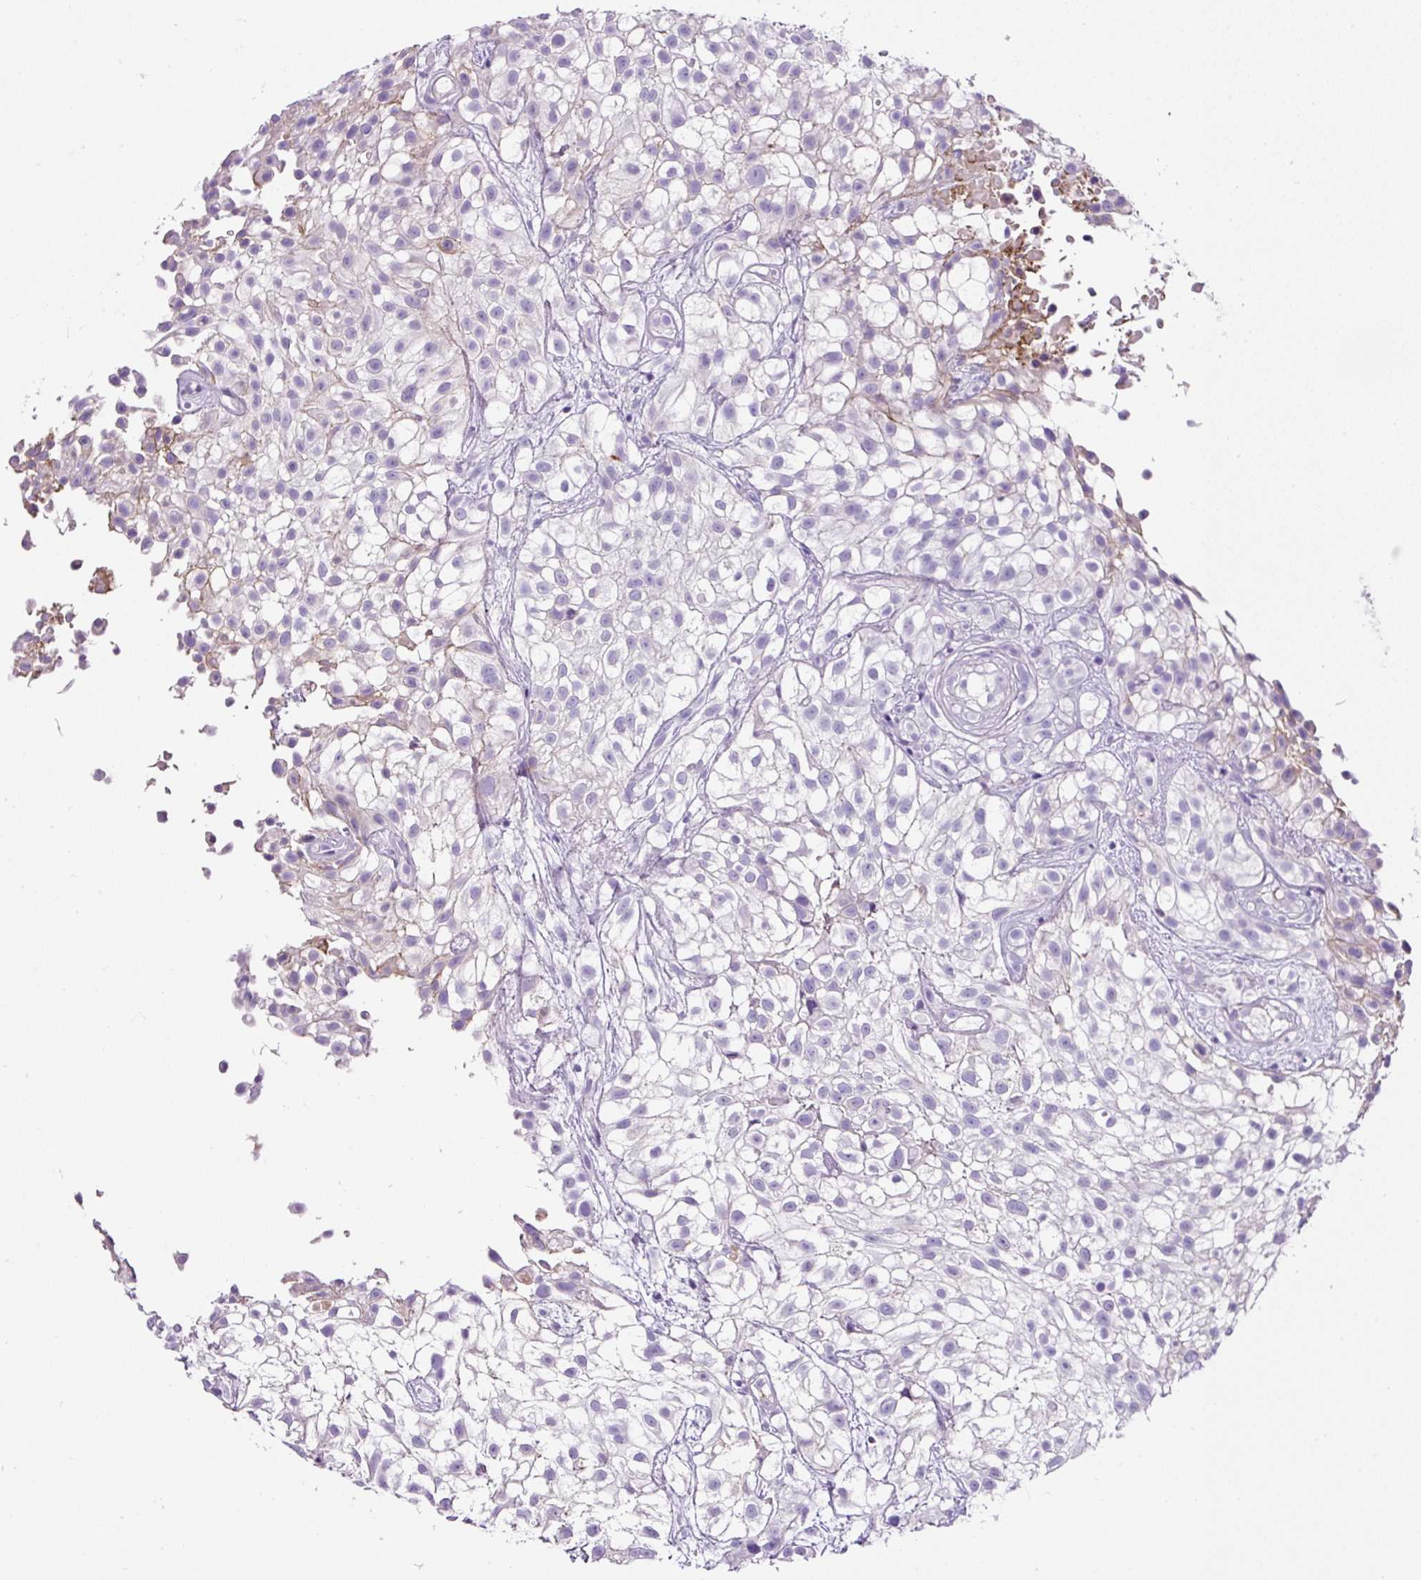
{"staining": {"intensity": "negative", "quantity": "none", "location": "none"}, "tissue": "urothelial cancer", "cell_type": "Tumor cells", "image_type": "cancer", "snomed": [{"axis": "morphology", "description": "Urothelial carcinoma, High grade"}, {"axis": "topography", "description": "Urinary bladder"}], "caption": "There is no significant positivity in tumor cells of urothelial cancer.", "gene": "OR14A2", "patient": {"sex": "male", "age": 56}}